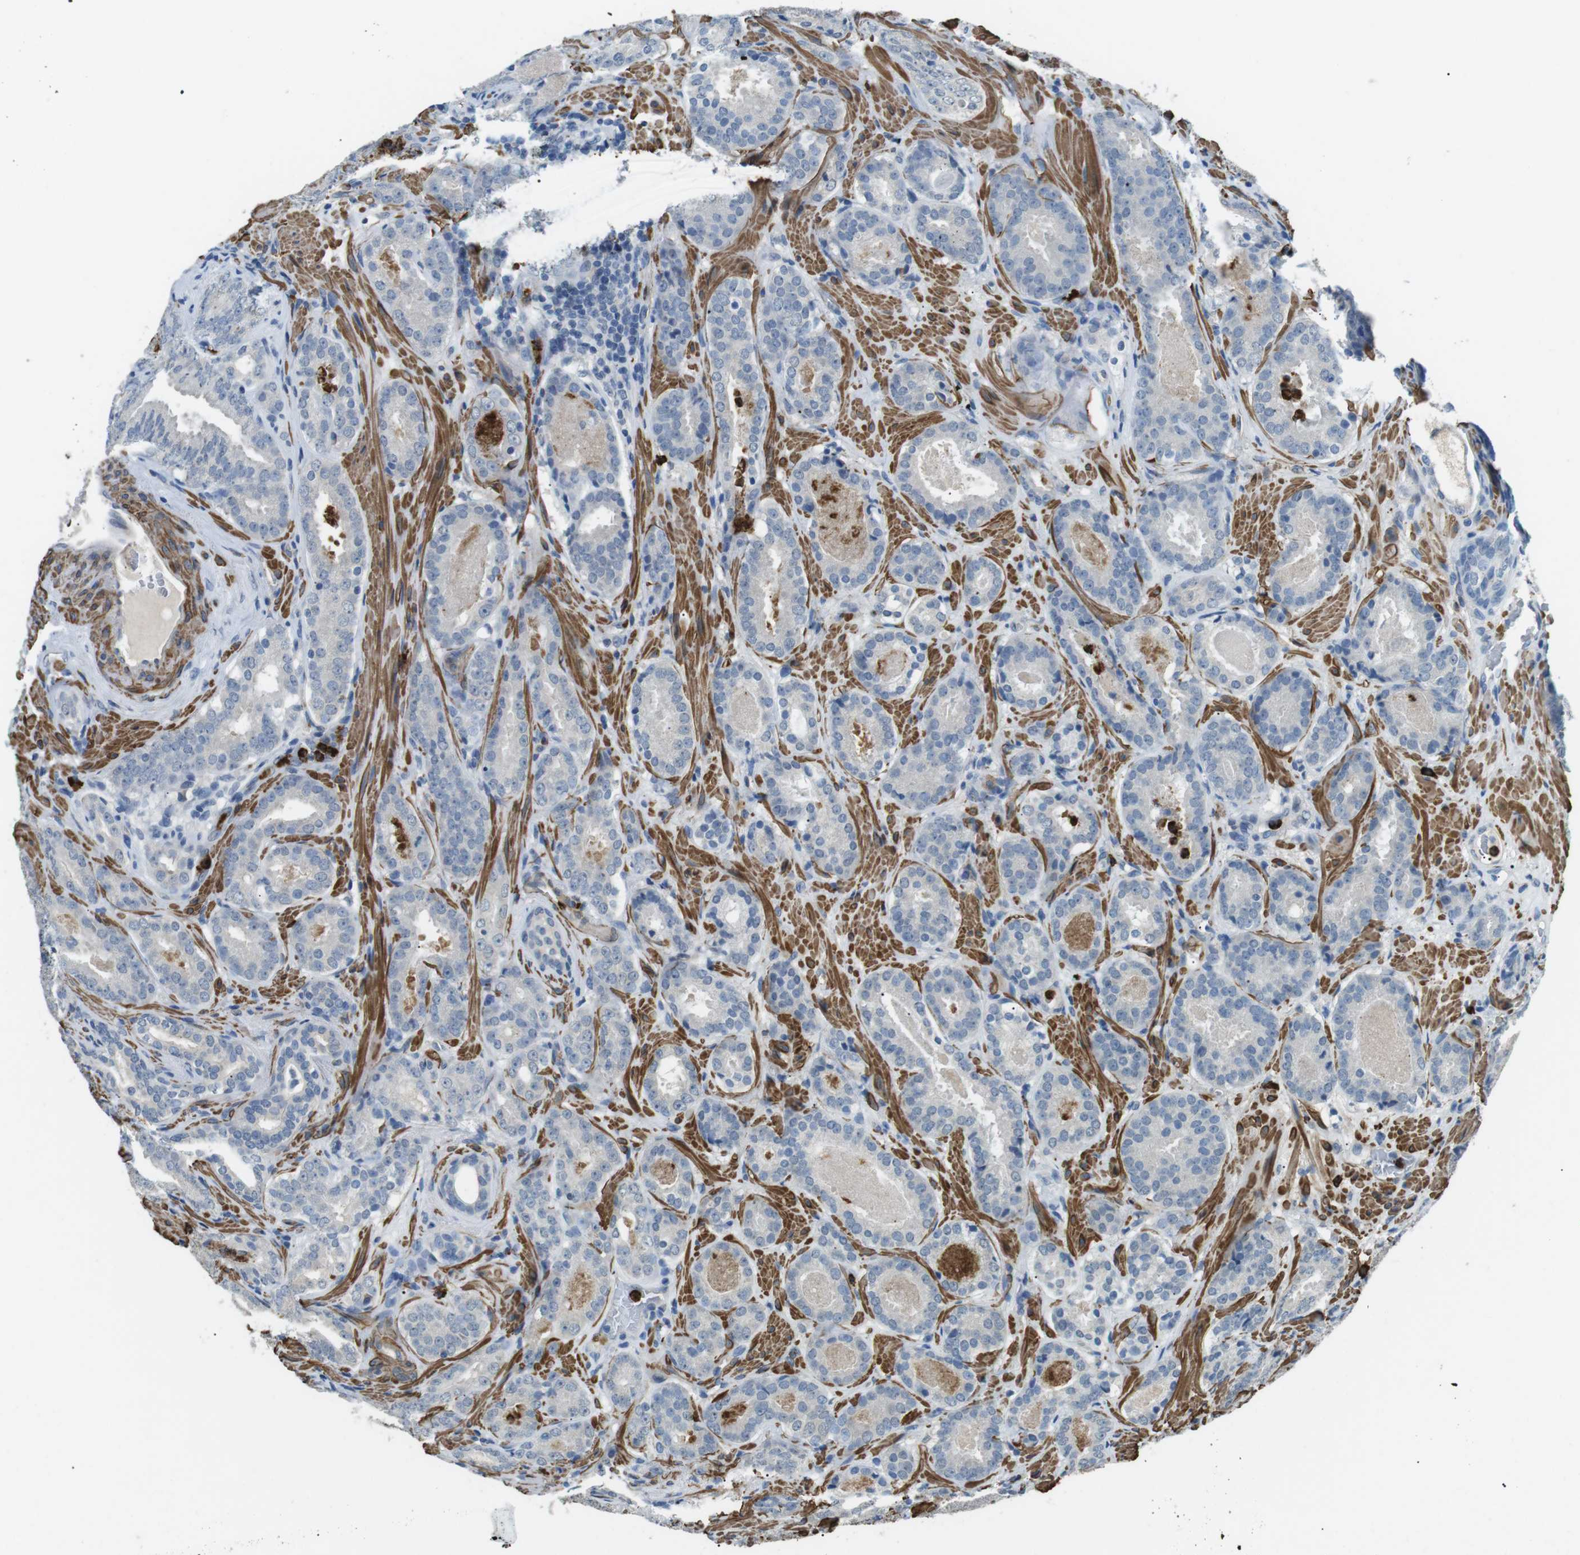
{"staining": {"intensity": "negative", "quantity": "none", "location": "none"}, "tissue": "prostate cancer", "cell_type": "Tumor cells", "image_type": "cancer", "snomed": [{"axis": "morphology", "description": "Adenocarcinoma, Low grade"}, {"axis": "topography", "description": "Prostate"}], "caption": "There is no significant expression in tumor cells of prostate cancer (low-grade adenocarcinoma).", "gene": "GZMM", "patient": {"sex": "male", "age": 69}}